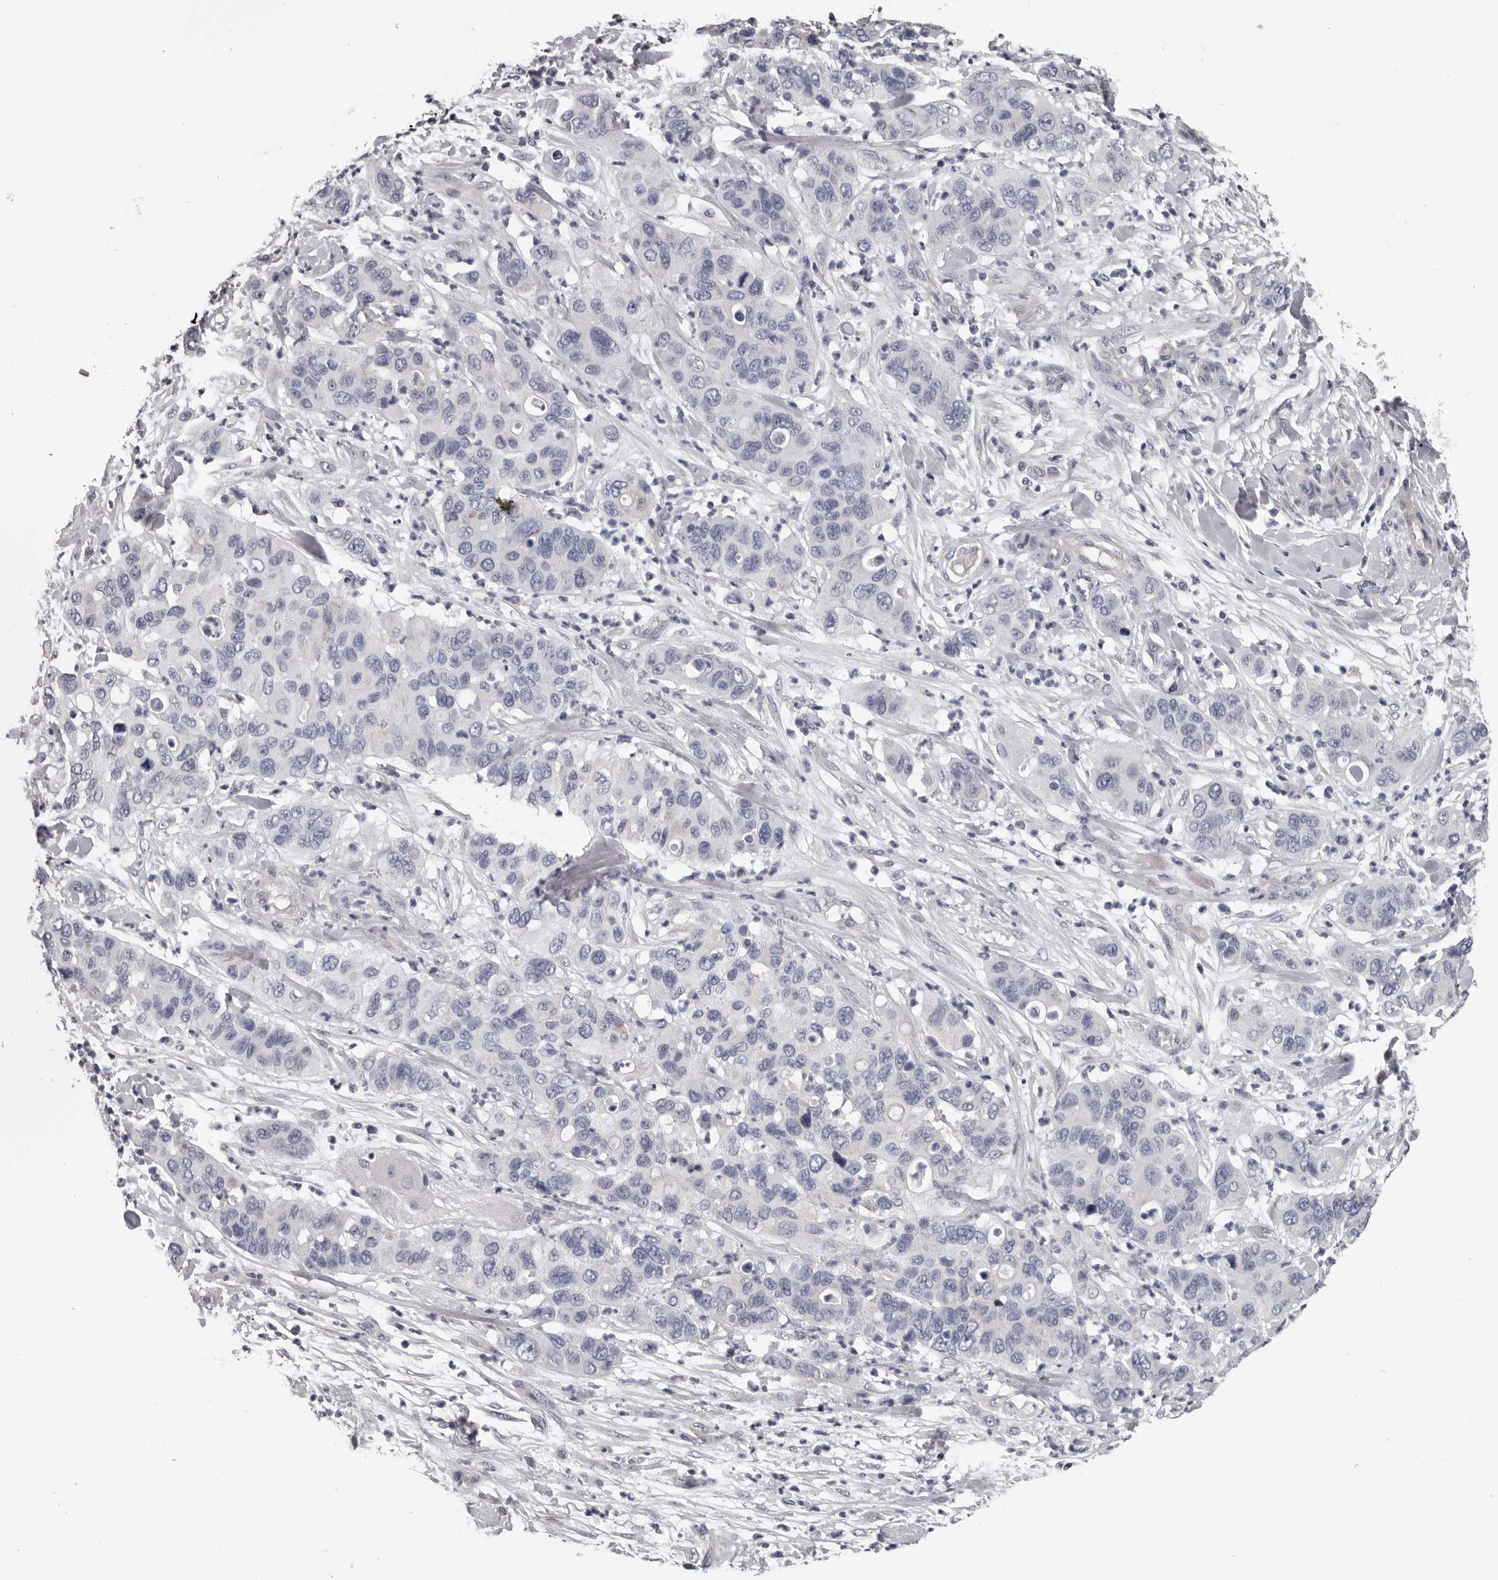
{"staining": {"intensity": "negative", "quantity": "none", "location": "none"}, "tissue": "pancreatic cancer", "cell_type": "Tumor cells", "image_type": "cancer", "snomed": [{"axis": "morphology", "description": "Adenocarcinoma, NOS"}, {"axis": "topography", "description": "Pancreas"}], "caption": "High power microscopy micrograph of an IHC histopathology image of adenocarcinoma (pancreatic), revealing no significant expression in tumor cells.", "gene": "RNF217", "patient": {"sex": "female", "age": 71}}